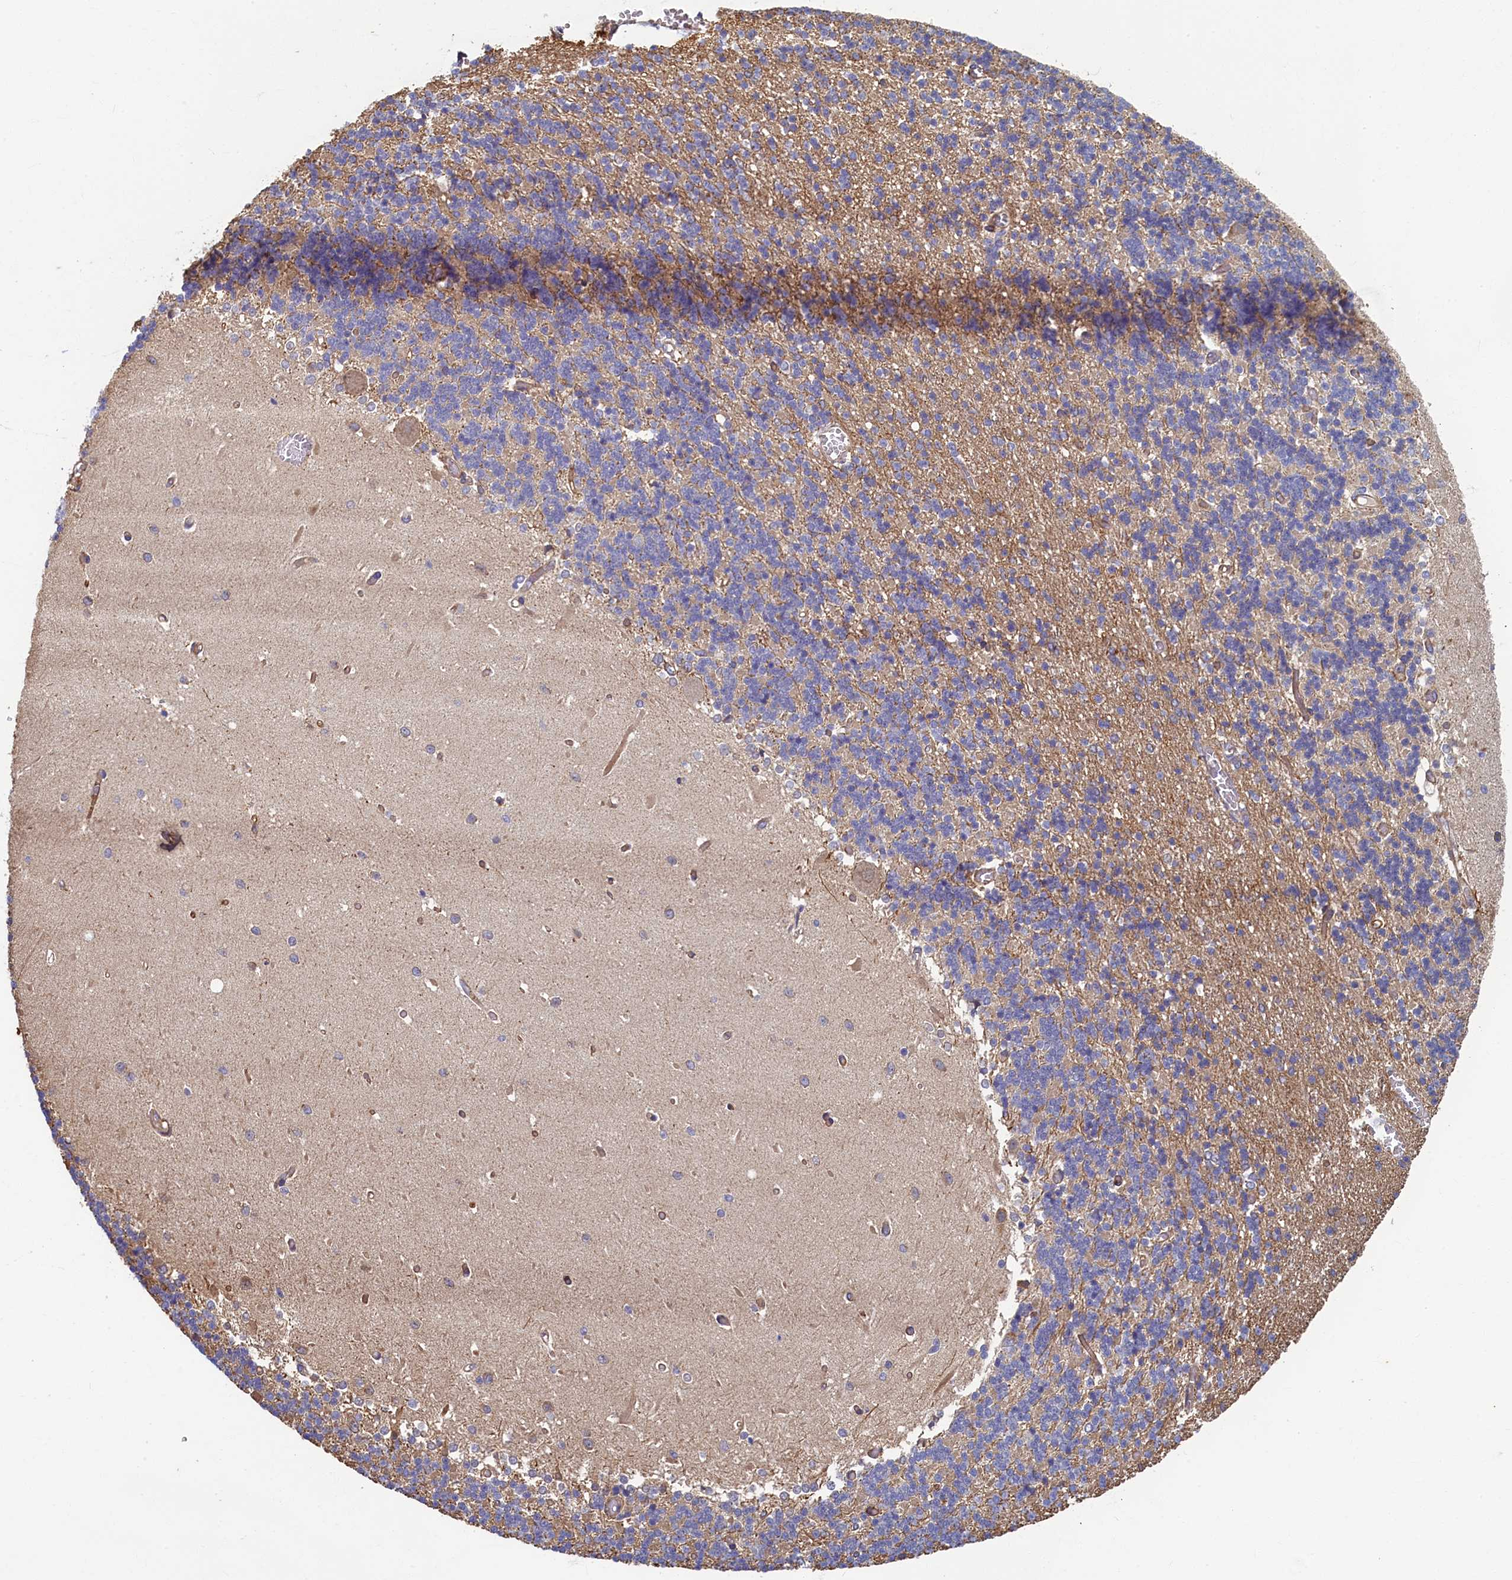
{"staining": {"intensity": "weak", "quantity": "<25%", "location": "cytoplasmic/membranous"}, "tissue": "cerebellum", "cell_type": "Cells in granular layer", "image_type": "normal", "snomed": [{"axis": "morphology", "description": "Normal tissue, NOS"}, {"axis": "topography", "description": "Cerebellum"}], "caption": "High magnification brightfield microscopy of benign cerebellum stained with DAB (brown) and counterstained with hematoxylin (blue): cells in granular layer show no significant expression.", "gene": "LRRC57", "patient": {"sex": "male", "age": 37}}